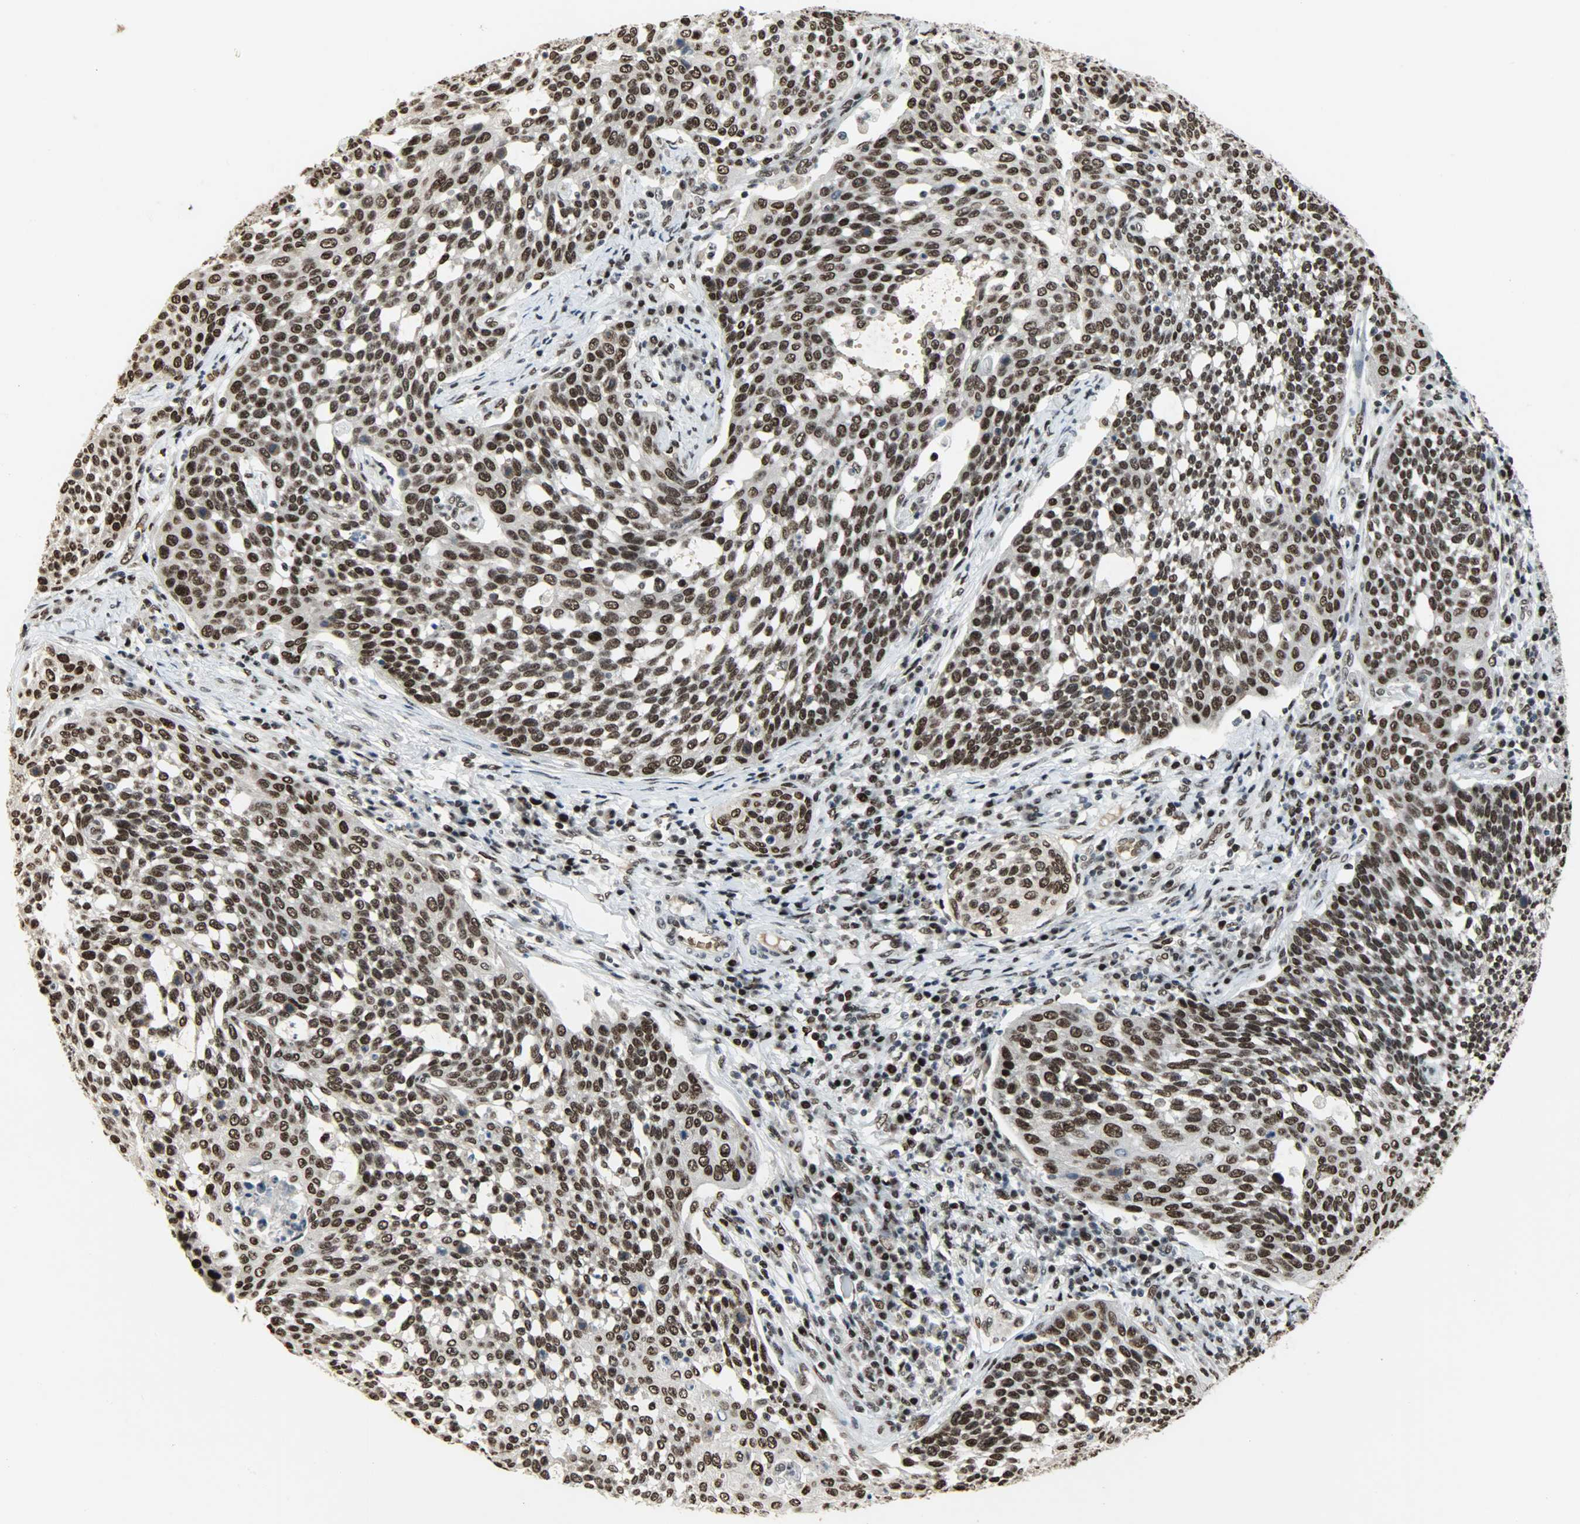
{"staining": {"intensity": "strong", "quantity": ">75%", "location": "nuclear"}, "tissue": "cervical cancer", "cell_type": "Tumor cells", "image_type": "cancer", "snomed": [{"axis": "morphology", "description": "Squamous cell carcinoma, NOS"}, {"axis": "topography", "description": "Cervix"}], "caption": "Immunohistochemical staining of human cervical squamous cell carcinoma shows high levels of strong nuclear protein expression in approximately >75% of tumor cells. (Stains: DAB in brown, nuclei in blue, Microscopy: brightfield microscopy at high magnification).", "gene": "SNAI1", "patient": {"sex": "female", "age": 34}}